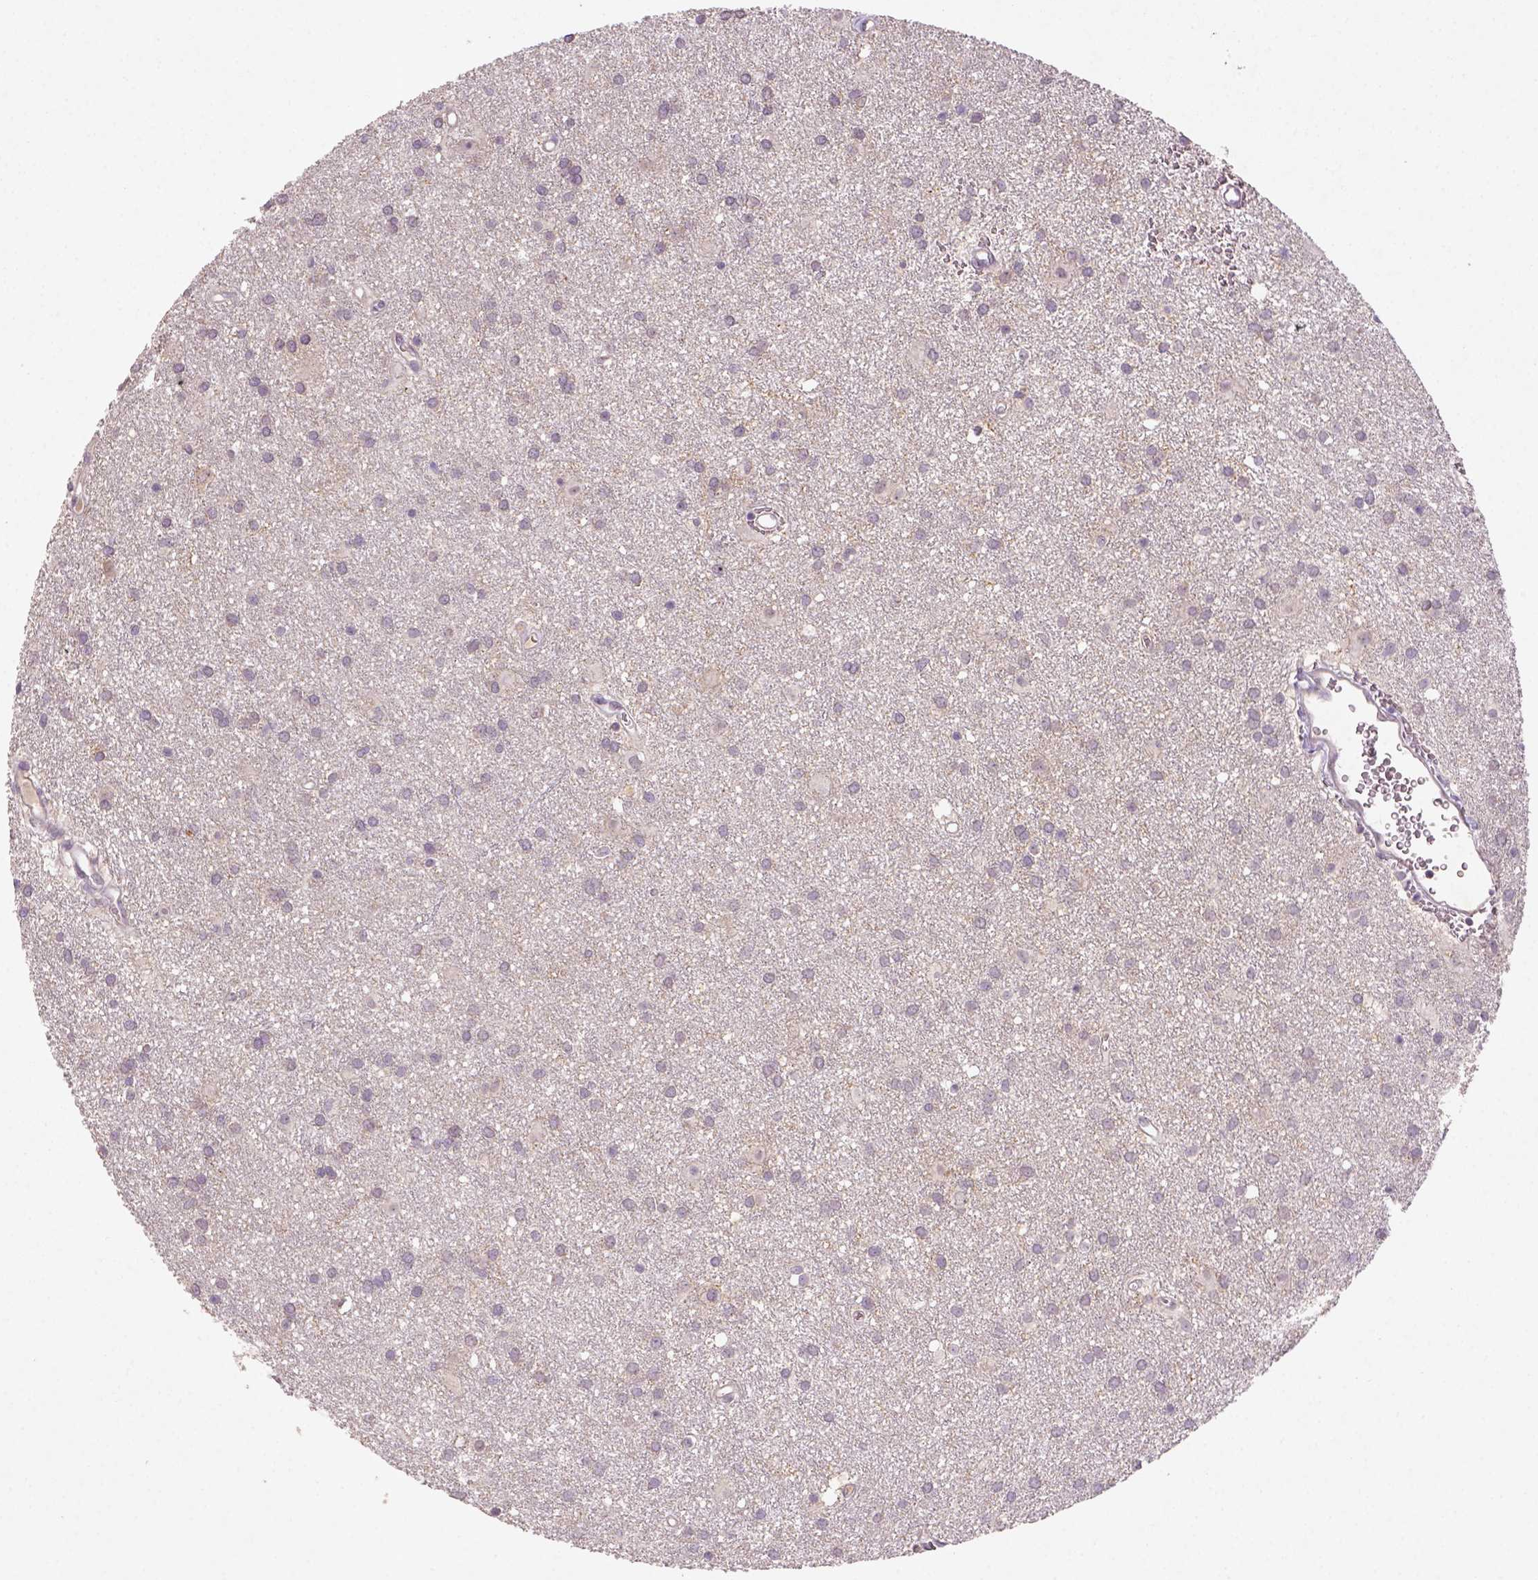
{"staining": {"intensity": "negative", "quantity": "none", "location": "none"}, "tissue": "glioma", "cell_type": "Tumor cells", "image_type": "cancer", "snomed": [{"axis": "morphology", "description": "Glioma, malignant, Low grade"}, {"axis": "topography", "description": "Brain"}], "caption": "A high-resolution image shows immunohistochemistry (IHC) staining of glioma, which displays no significant staining in tumor cells.", "gene": "NLGN2", "patient": {"sex": "male", "age": 58}}